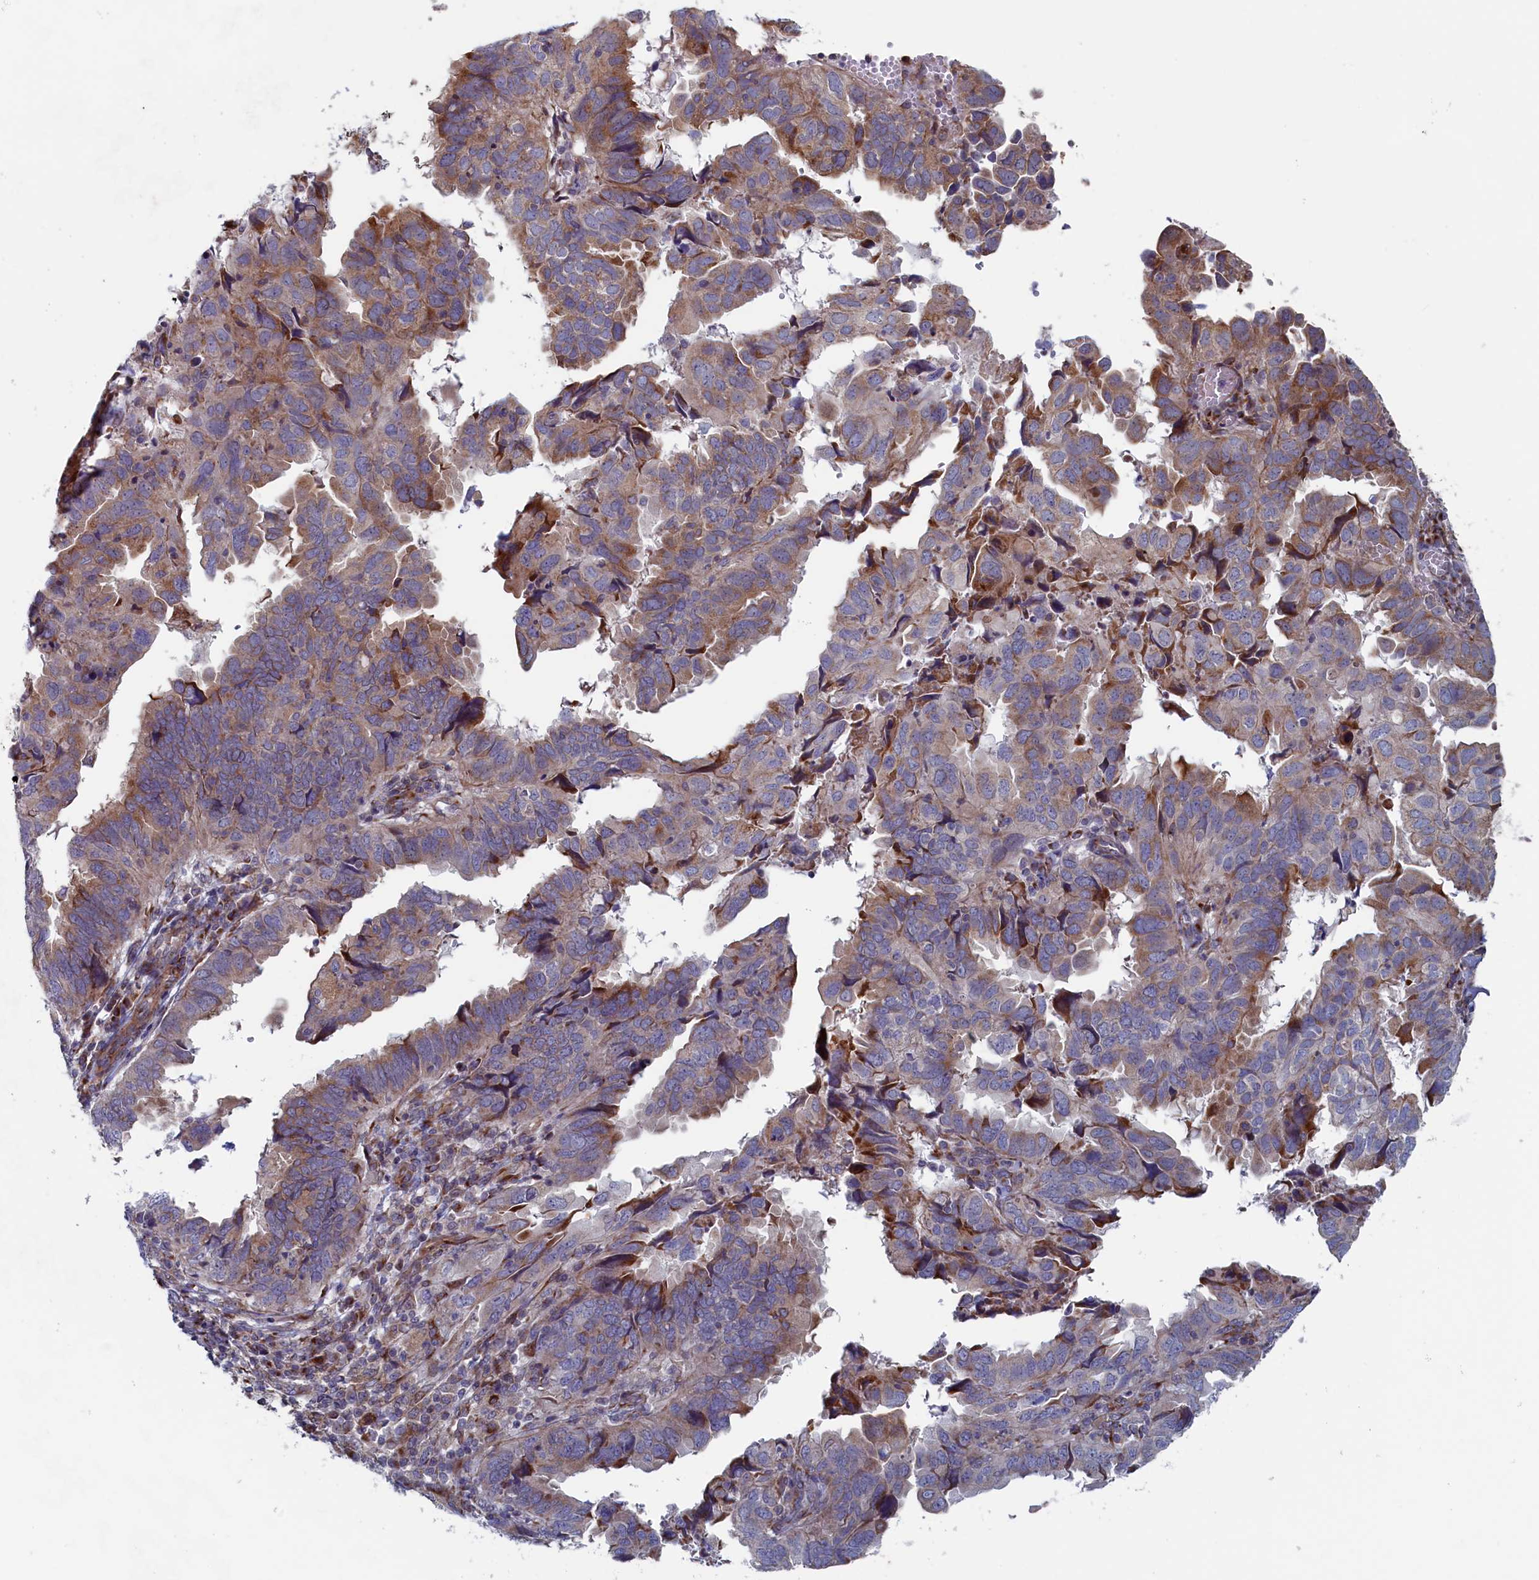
{"staining": {"intensity": "weak", "quantity": "25%-75%", "location": "cytoplasmic/membranous"}, "tissue": "endometrial cancer", "cell_type": "Tumor cells", "image_type": "cancer", "snomed": [{"axis": "morphology", "description": "Adenocarcinoma, NOS"}, {"axis": "topography", "description": "Uterus"}], "caption": "Human endometrial adenocarcinoma stained with a brown dye demonstrates weak cytoplasmic/membranous positive positivity in about 25%-75% of tumor cells.", "gene": "MTFMT", "patient": {"sex": "female", "age": 77}}